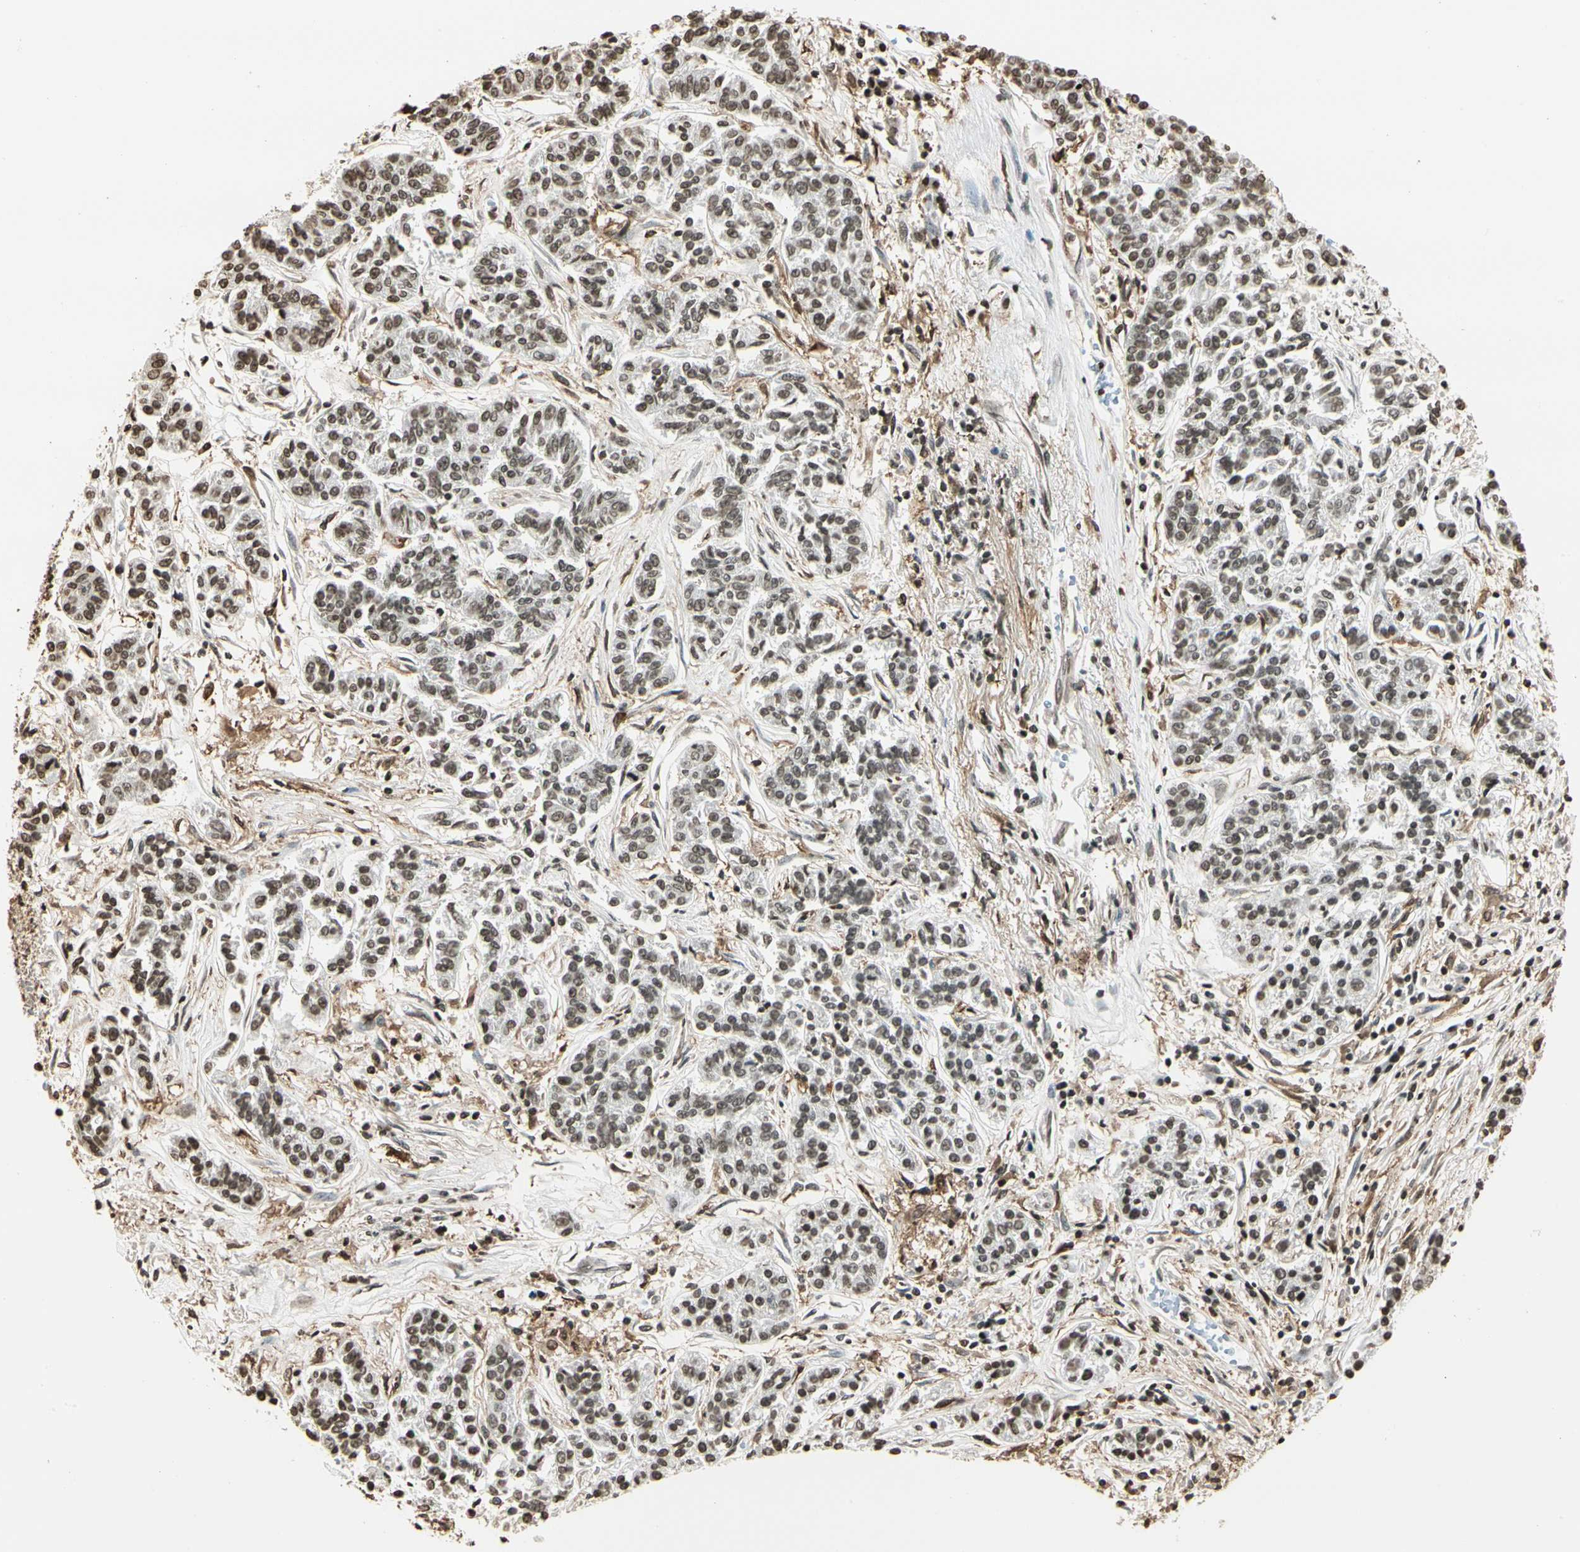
{"staining": {"intensity": "moderate", "quantity": ">75%", "location": "nuclear"}, "tissue": "lung cancer", "cell_type": "Tumor cells", "image_type": "cancer", "snomed": [{"axis": "morphology", "description": "Adenocarcinoma, NOS"}, {"axis": "topography", "description": "Lung"}], "caption": "The image displays staining of adenocarcinoma (lung), revealing moderate nuclear protein positivity (brown color) within tumor cells.", "gene": "FER", "patient": {"sex": "male", "age": 84}}